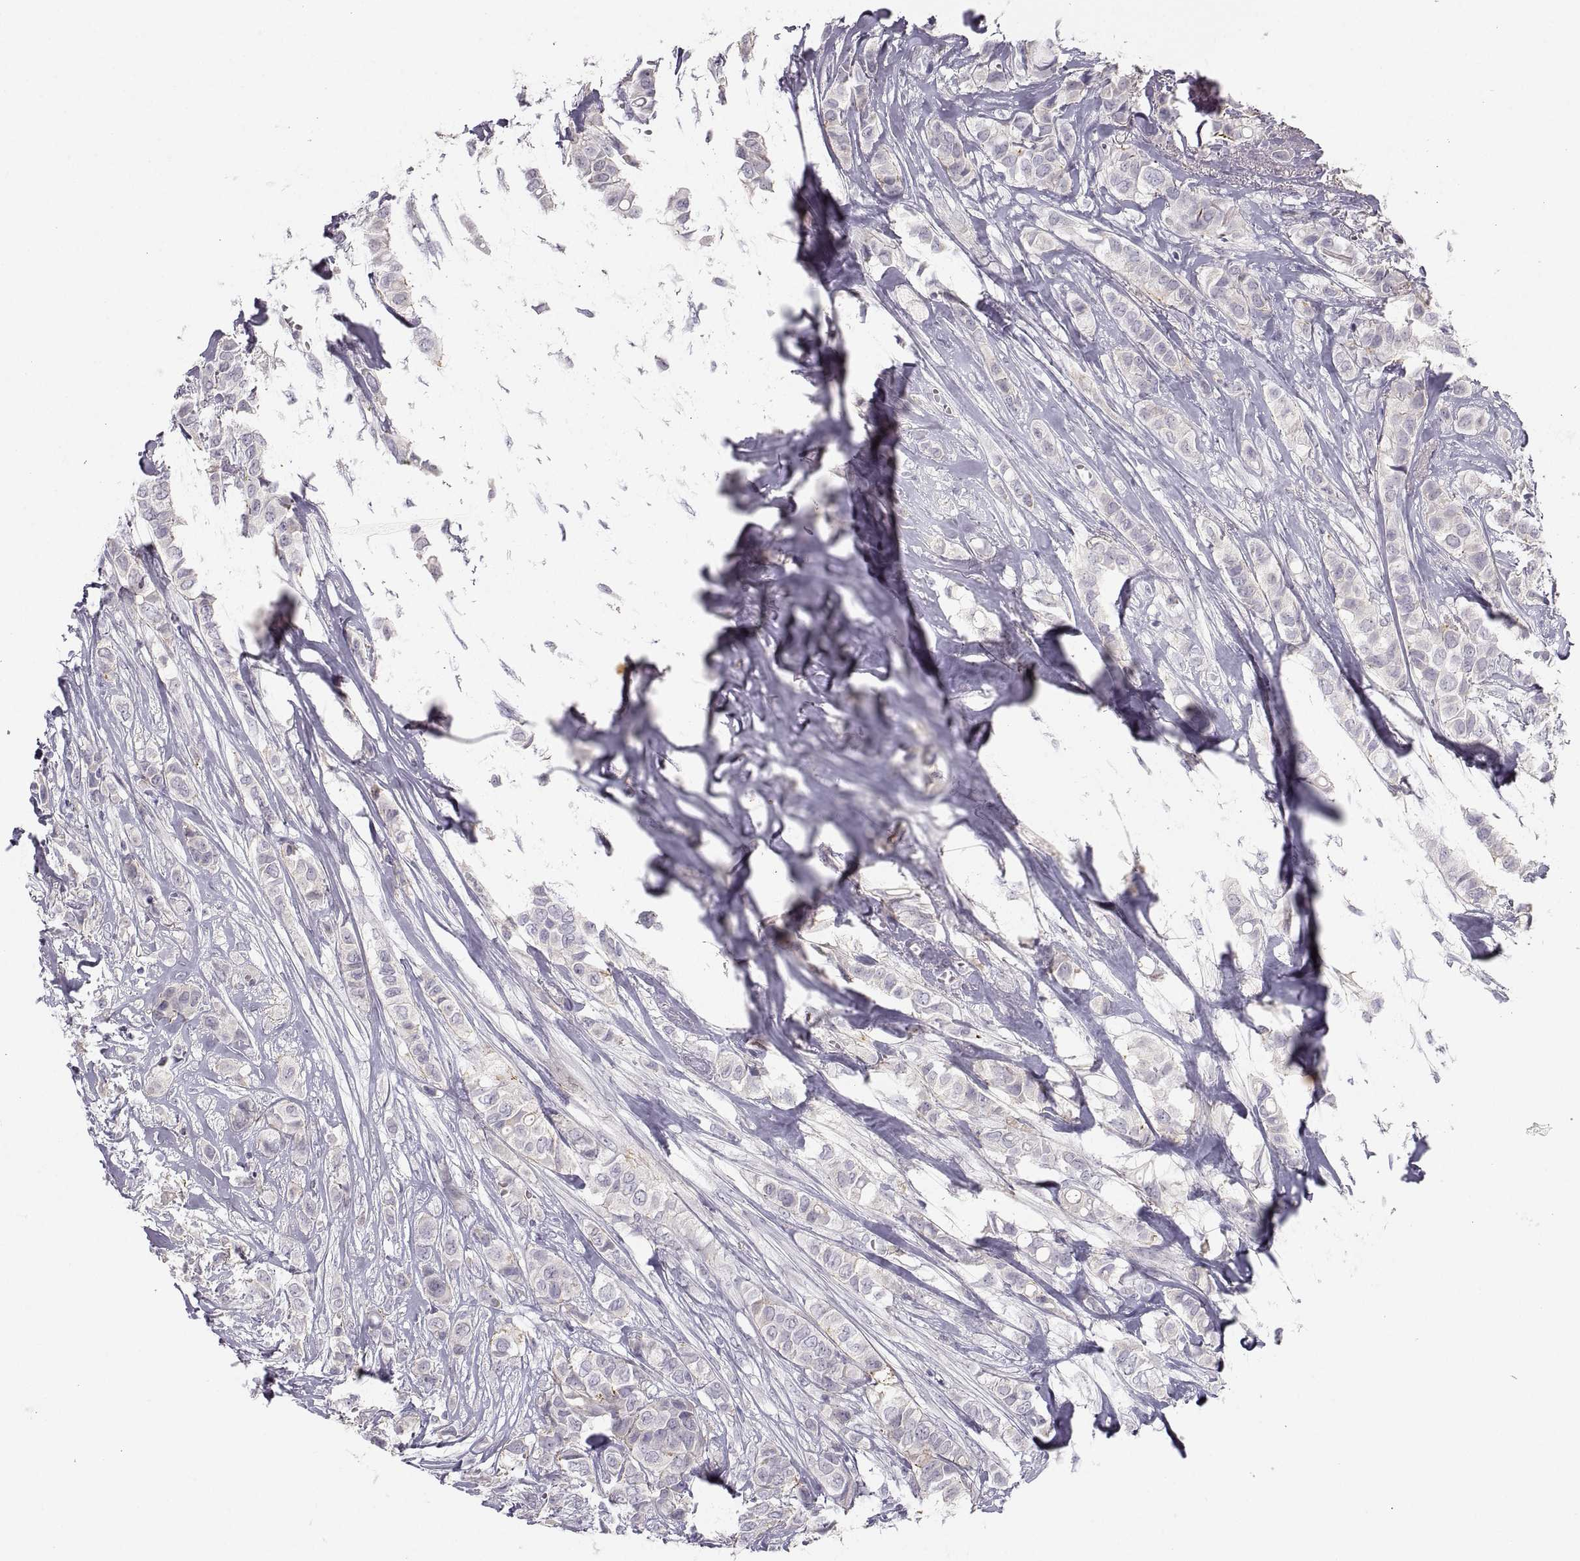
{"staining": {"intensity": "negative", "quantity": "none", "location": "none"}, "tissue": "breast cancer", "cell_type": "Tumor cells", "image_type": "cancer", "snomed": [{"axis": "morphology", "description": "Duct carcinoma"}, {"axis": "topography", "description": "Breast"}], "caption": "This is an immunohistochemistry (IHC) histopathology image of breast cancer (invasive ductal carcinoma). There is no expression in tumor cells.", "gene": "ZNF185", "patient": {"sex": "female", "age": 85}}